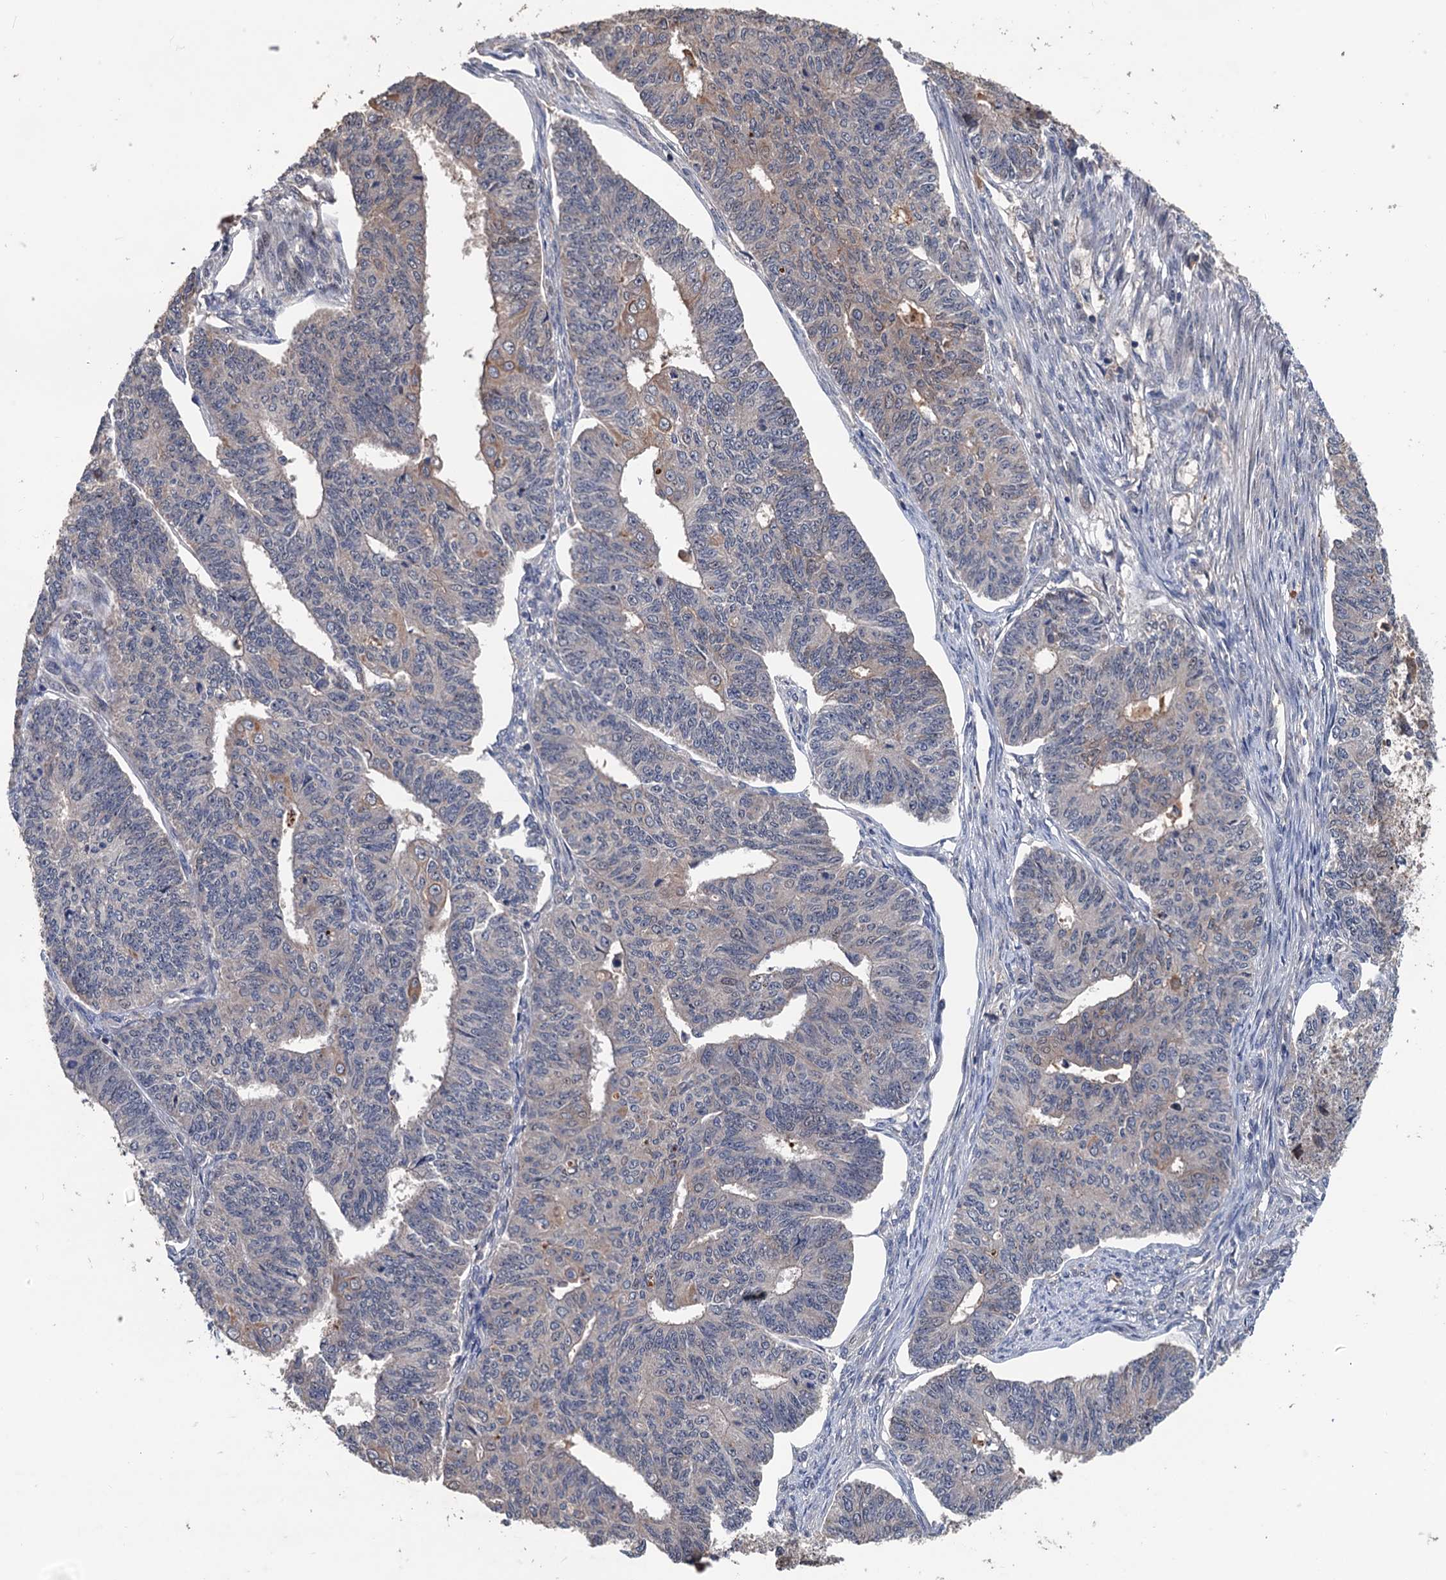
{"staining": {"intensity": "weak", "quantity": "<25%", "location": "cytoplasmic/membranous"}, "tissue": "endometrial cancer", "cell_type": "Tumor cells", "image_type": "cancer", "snomed": [{"axis": "morphology", "description": "Adenocarcinoma, NOS"}, {"axis": "topography", "description": "Endometrium"}], "caption": "DAB (3,3'-diaminobenzidine) immunohistochemical staining of adenocarcinoma (endometrial) reveals no significant expression in tumor cells. (DAB immunohistochemistry with hematoxylin counter stain).", "gene": "ZNF438", "patient": {"sex": "female", "age": 32}}